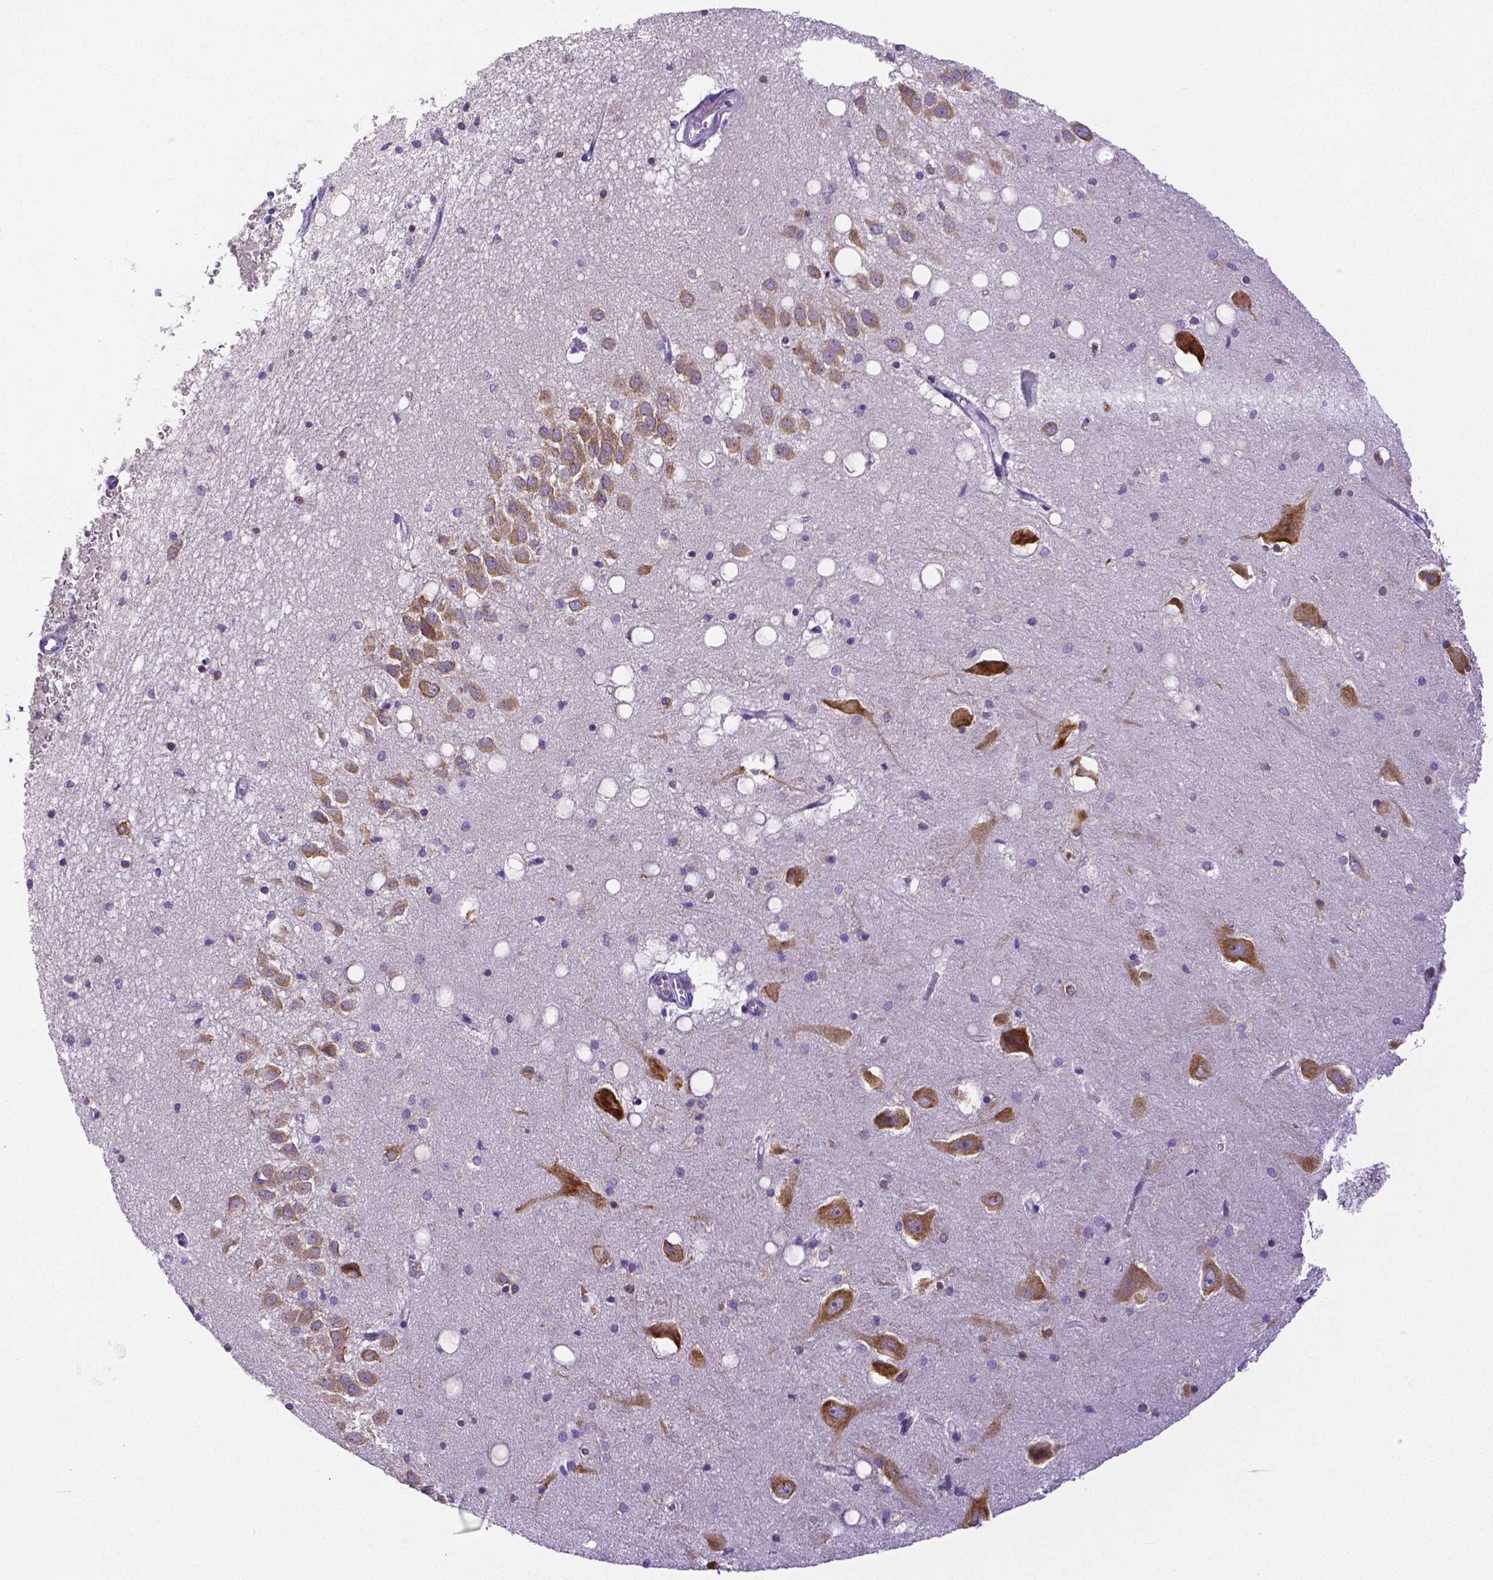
{"staining": {"intensity": "negative", "quantity": "none", "location": "none"}, "tissue": "hippocampus", "cell_type": "Glial cells", "image_type": "normal", "snomed": [{"axis": "morphology", "description": "Normal tissue, NOS"}, {"axis": "topography", "description": "Hippocampus"}], "caption": "Glial cells show no significant expression in benign hippocampus.", "gene": "DICER1", "patient": {"sex": "male", "age": 58}}